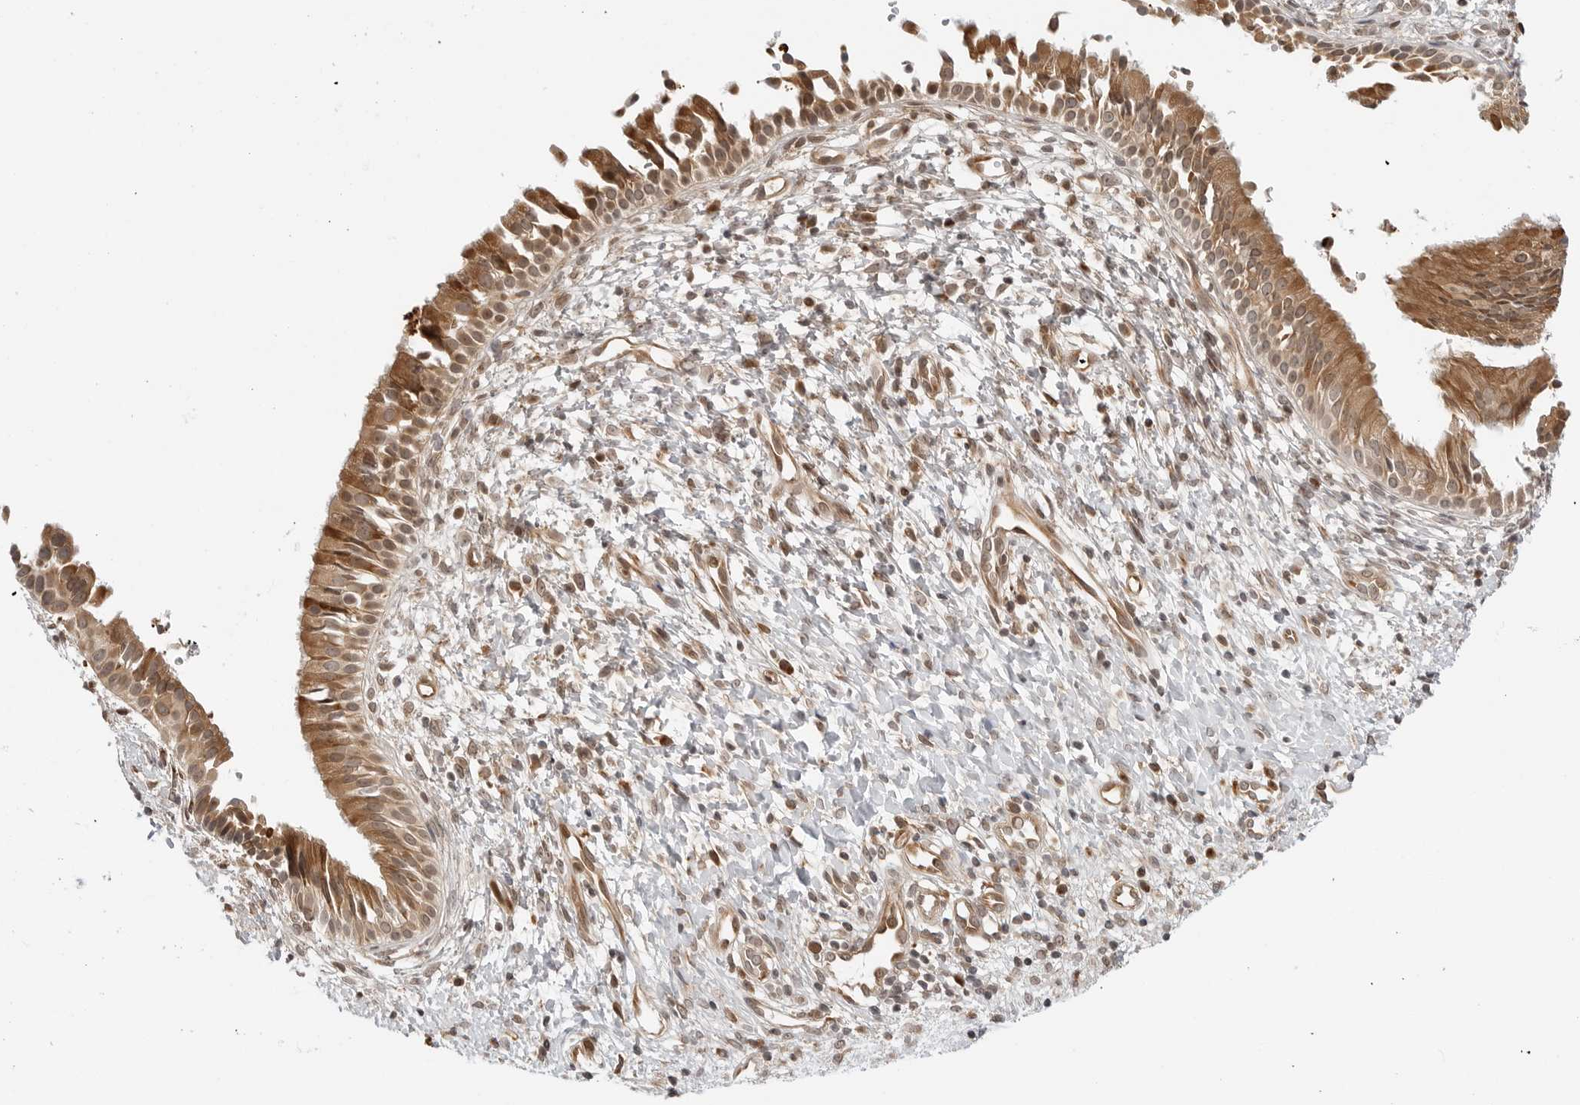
{"staining": {"intensity": "strong", "quantity": ">75%", "location": "cytoplasmic/membranous,nuclear"}, "tissue": "nasopharynx", "cell_type": "Respiratory epithelial cells", "image_type": "normal", "snomed": [{"axis": "morphology", "description": "Normal tissue, NOS"}, {"axis": "topography", "description": "Nasopharynx"}], "caption": "Protein expression analysis of unremarkable human nasopharynx reveals strong cytoplasmic/membranous,nuclear expression in approximately >75% of respiratory epithelial cells.", "gene": "TIPRL", "patient": {"sex": "male", "age": 22}}